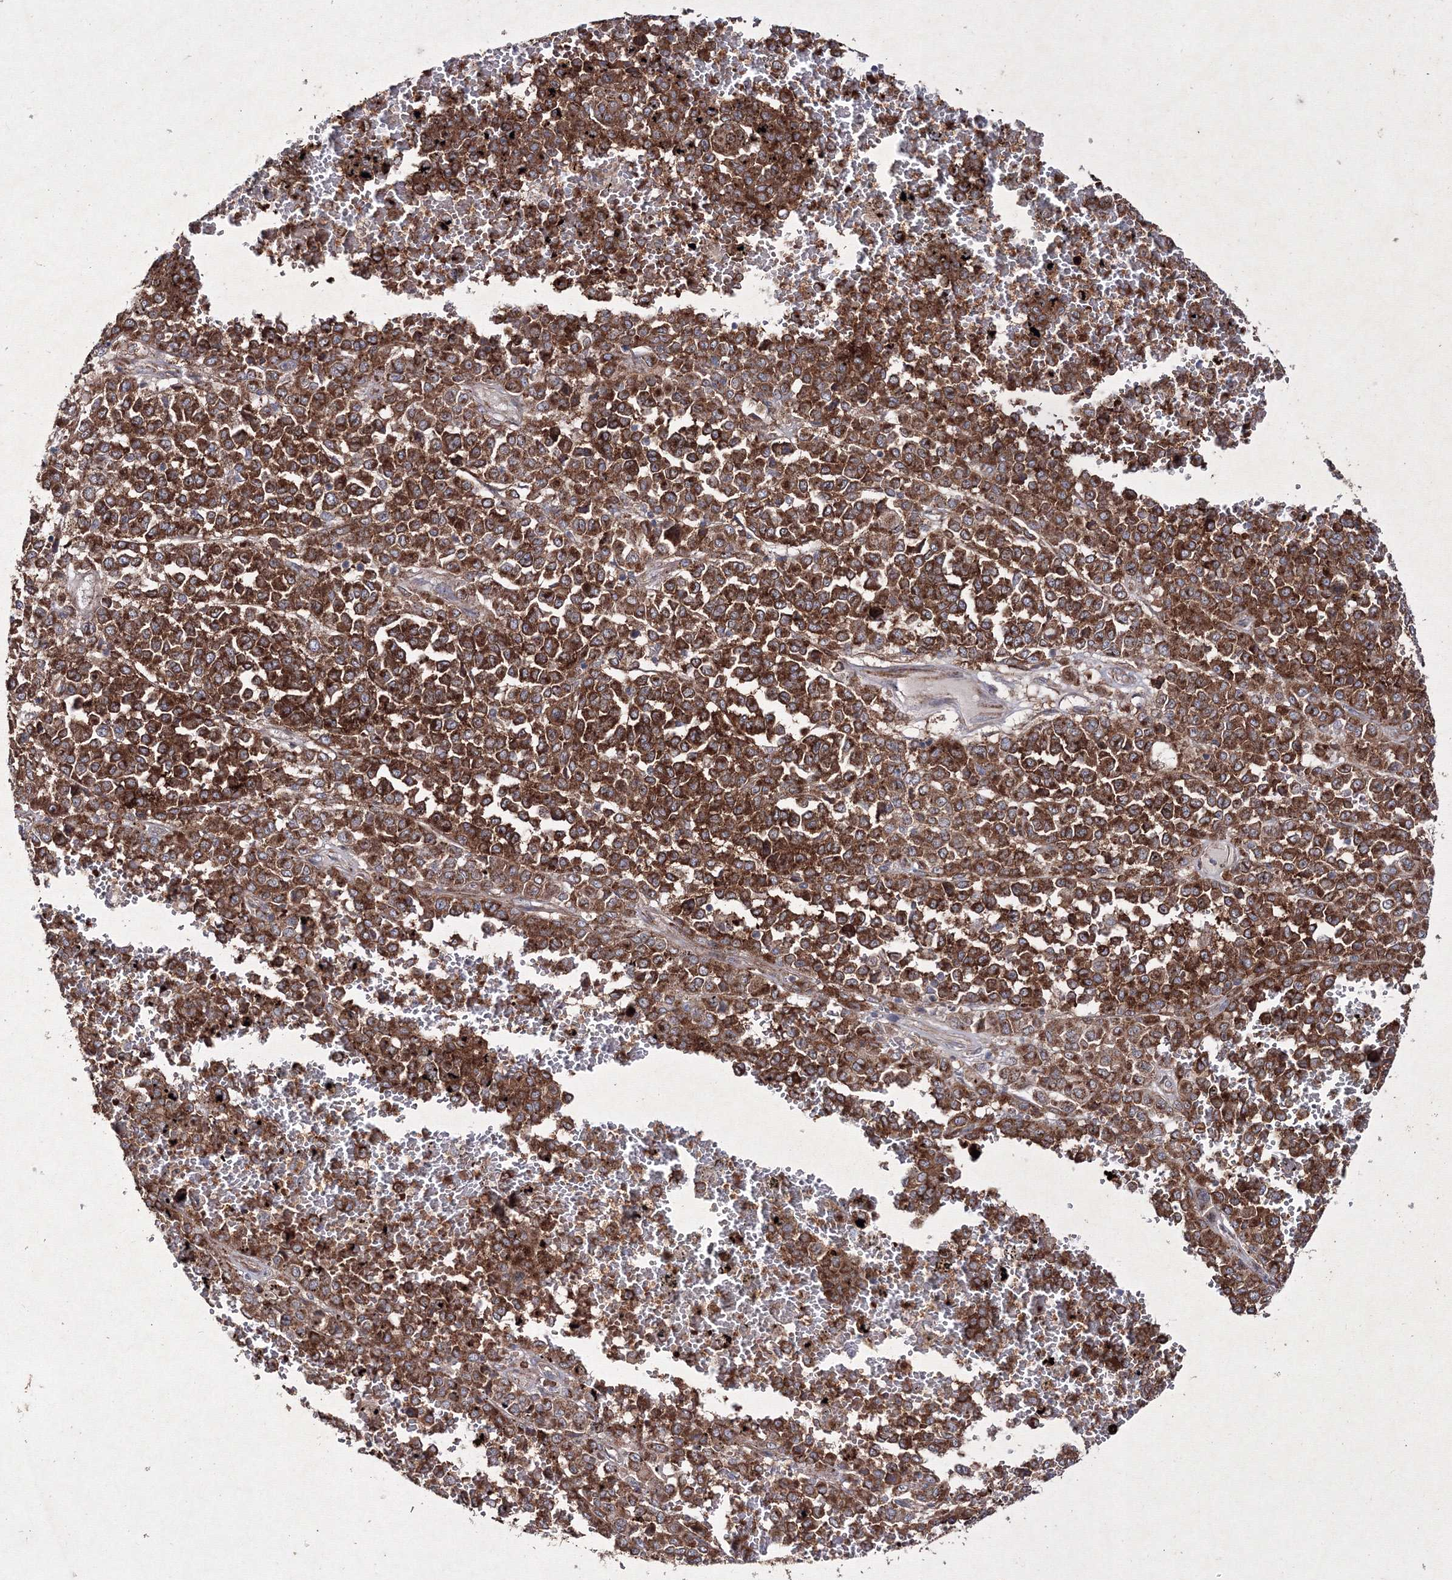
{"staining": {"intensity": "strong", "quantity": ">75%", "location": "cytoplasmic/membranous"}, "tissue": "melanoma", "cell_type": "Tumor cells", "image_type": "cancer", "snomed": [{"axis": "morphology", "description": "Malignant melanoma, Metastatic site"}, {"axis": "topography", "description": "Pancreas"}], "caption": "Immunohistochemistry (IHC) photomicrograph of malignant melanoma (metastatic site) stained for a protein (brown), which shows high levels of strong cytoplasmic/membranous expression in about >75% of tumor cells.", "gene": "GFM1", "patient": {"sex": "female", "age": 30}}